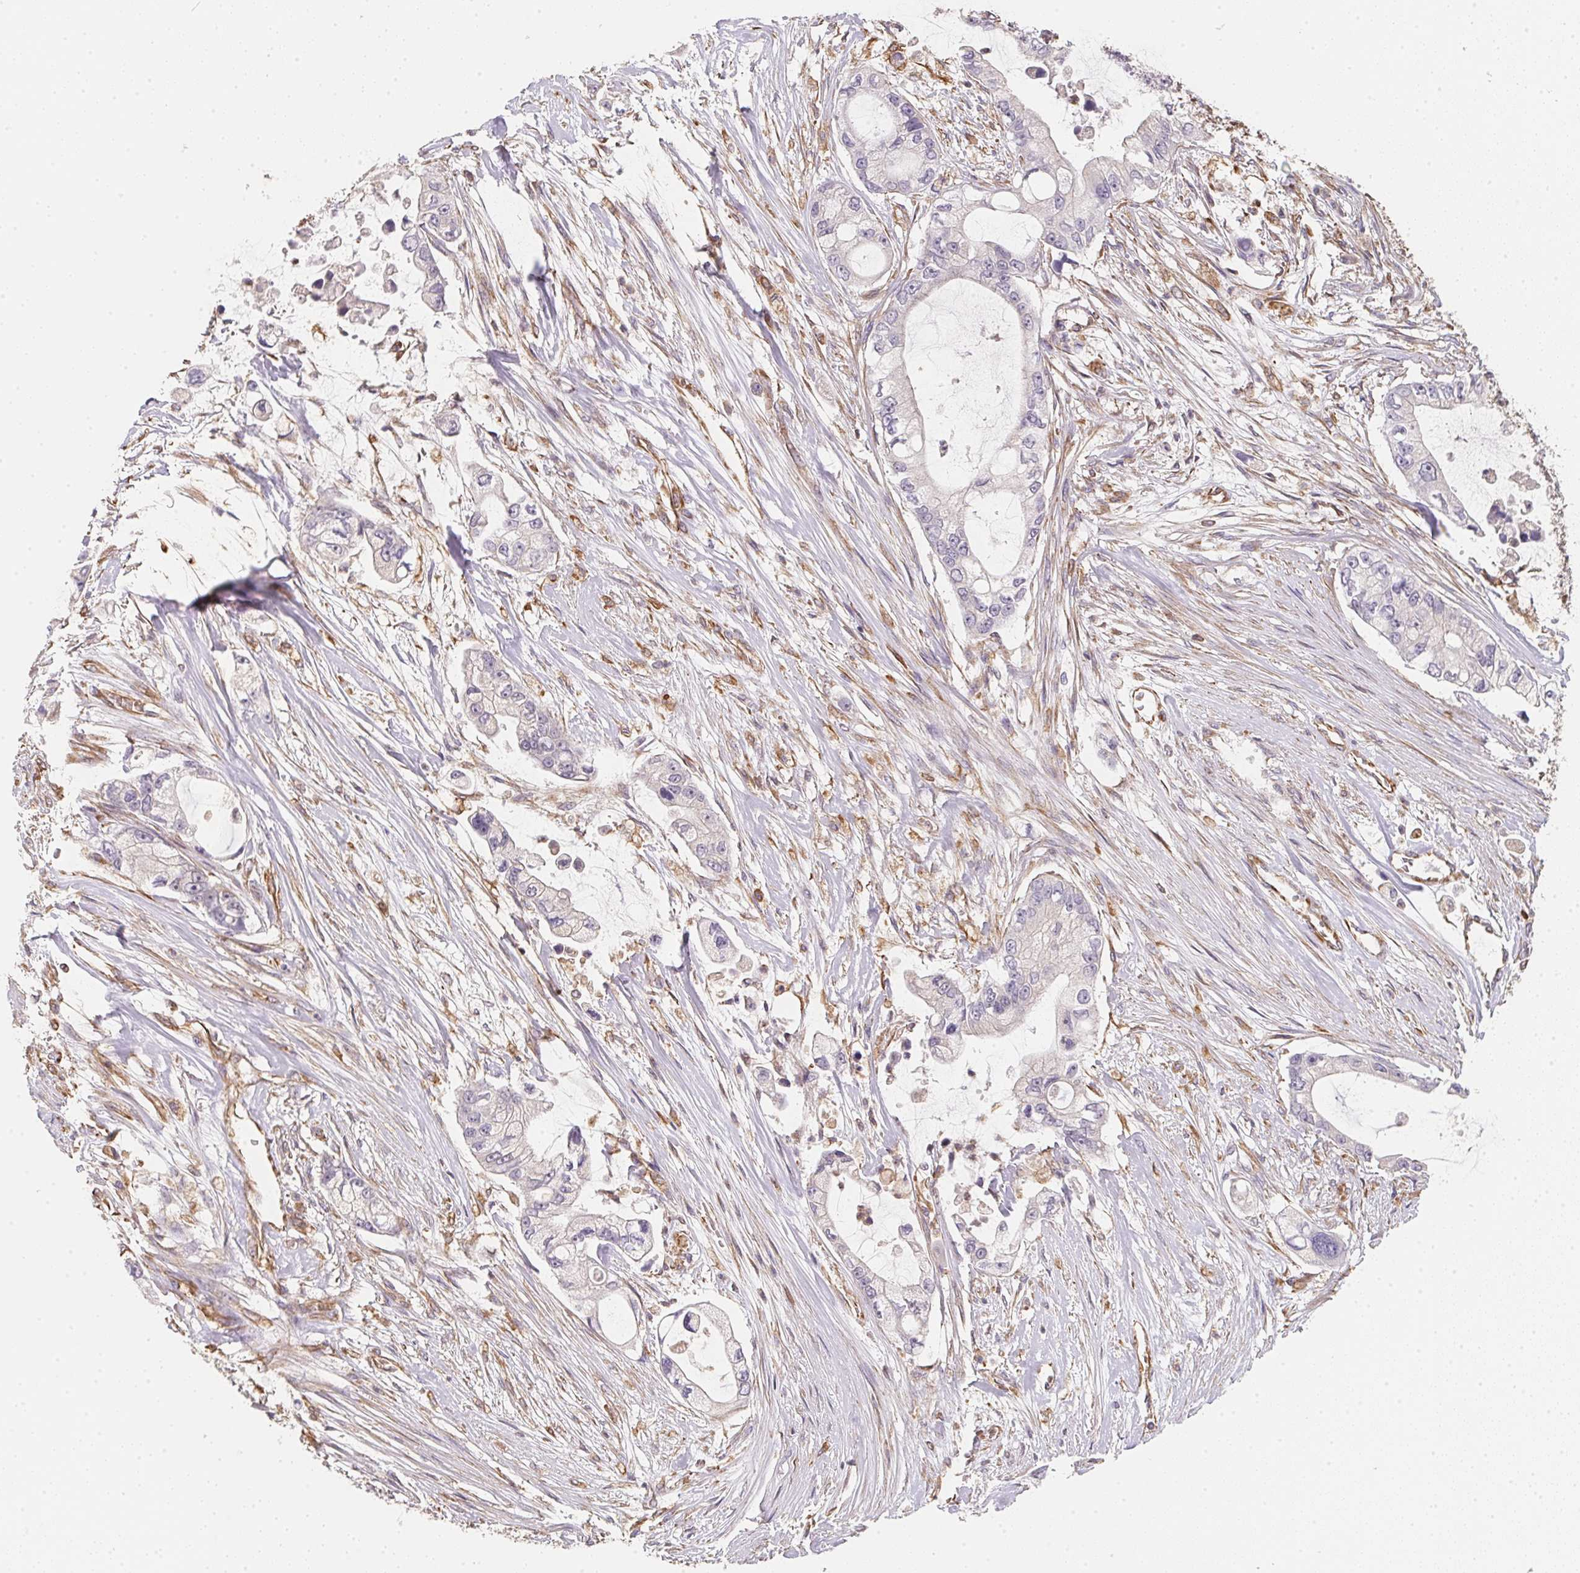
{"staining": {"intensity": "negative", "quantity": "none", "location": "none"}, "tissue": "pancreatic cancer", "cell_type": "Tumor cells", "image_type": "cancer", "snomed": [{"axis": "morphology", "description": "Adenocarcinoma, NOS"}, {"axis": "topography", "description": "Pancreas"}], "caption": "High power microscopy micrograph of an immunohistochemistry (IHC) image of pancreatic adenocarcinoma, revealing no significant expression in tumor cells. (DAB (3,3'-diaminobenzidine) immunohistochemistry (IHC) with hematoxylin counter stain).", "gene": "TBKBP1", "patient": {"sex": "female", "age": 69}}